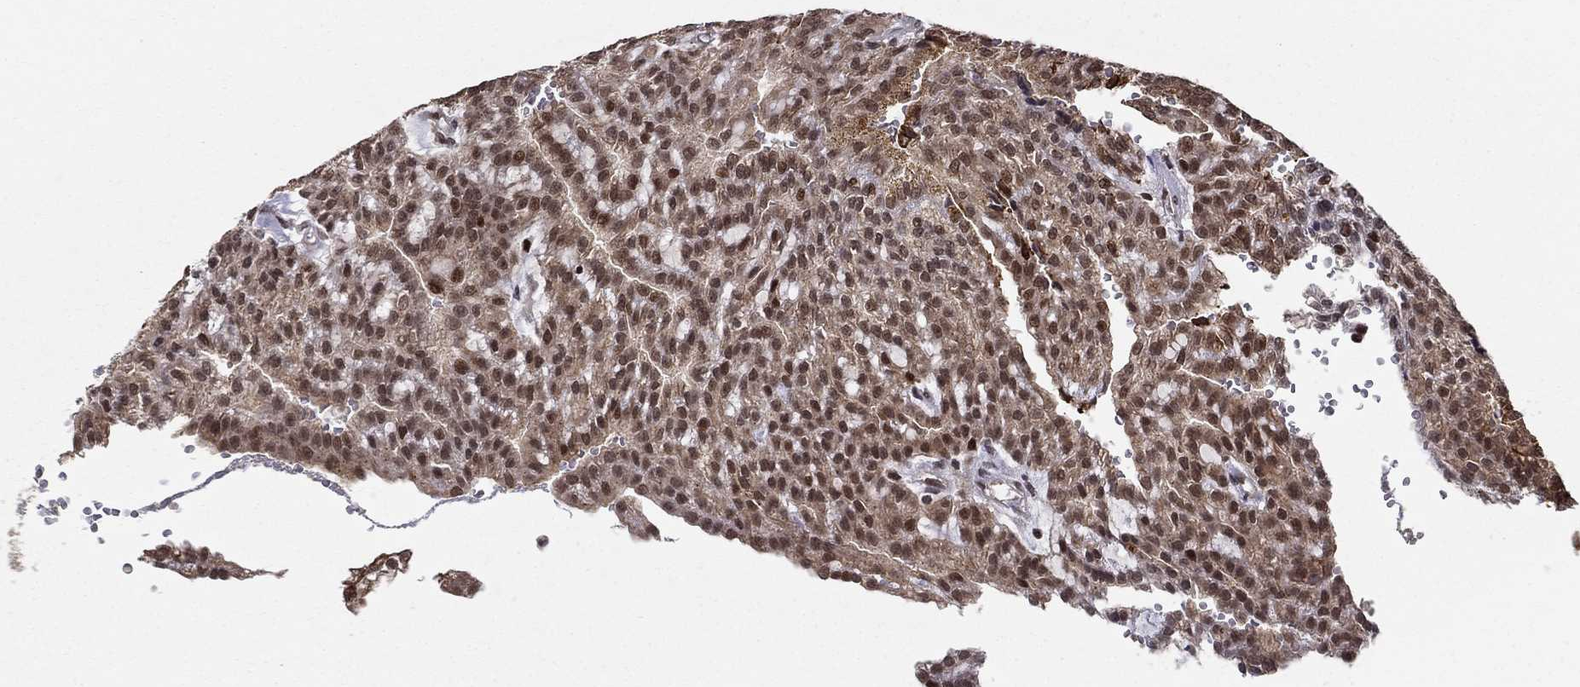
{"staining": {"intensity": "moderate", "quantity": "25%-75%", "location": "nuclear"}, "tissue": "renal cancer", "cell_type": "Tumor cells", "image_type": "cancer", "snomed": [{"axis": "morphology", "description": "Adenocarcinoma, NOS"}, {"axis": "topography", "description": "Kidney"}], "caption": "Immunohistochemistry (IHC) staining of renal cancer (adenocarcinoma), which demonstrates medium levels of moderate nuclear expression in about 25%-75% of tumor cells indicating moderate nuclear protein staining. The staining was performed using DAB (3,3'-diaminobenzidine) (brown) for protein detection and nuclei were counterstained in hematoxylin (blue).", "gene": "CDCA7L", "patient": {"sex": "male", "age": 63}}